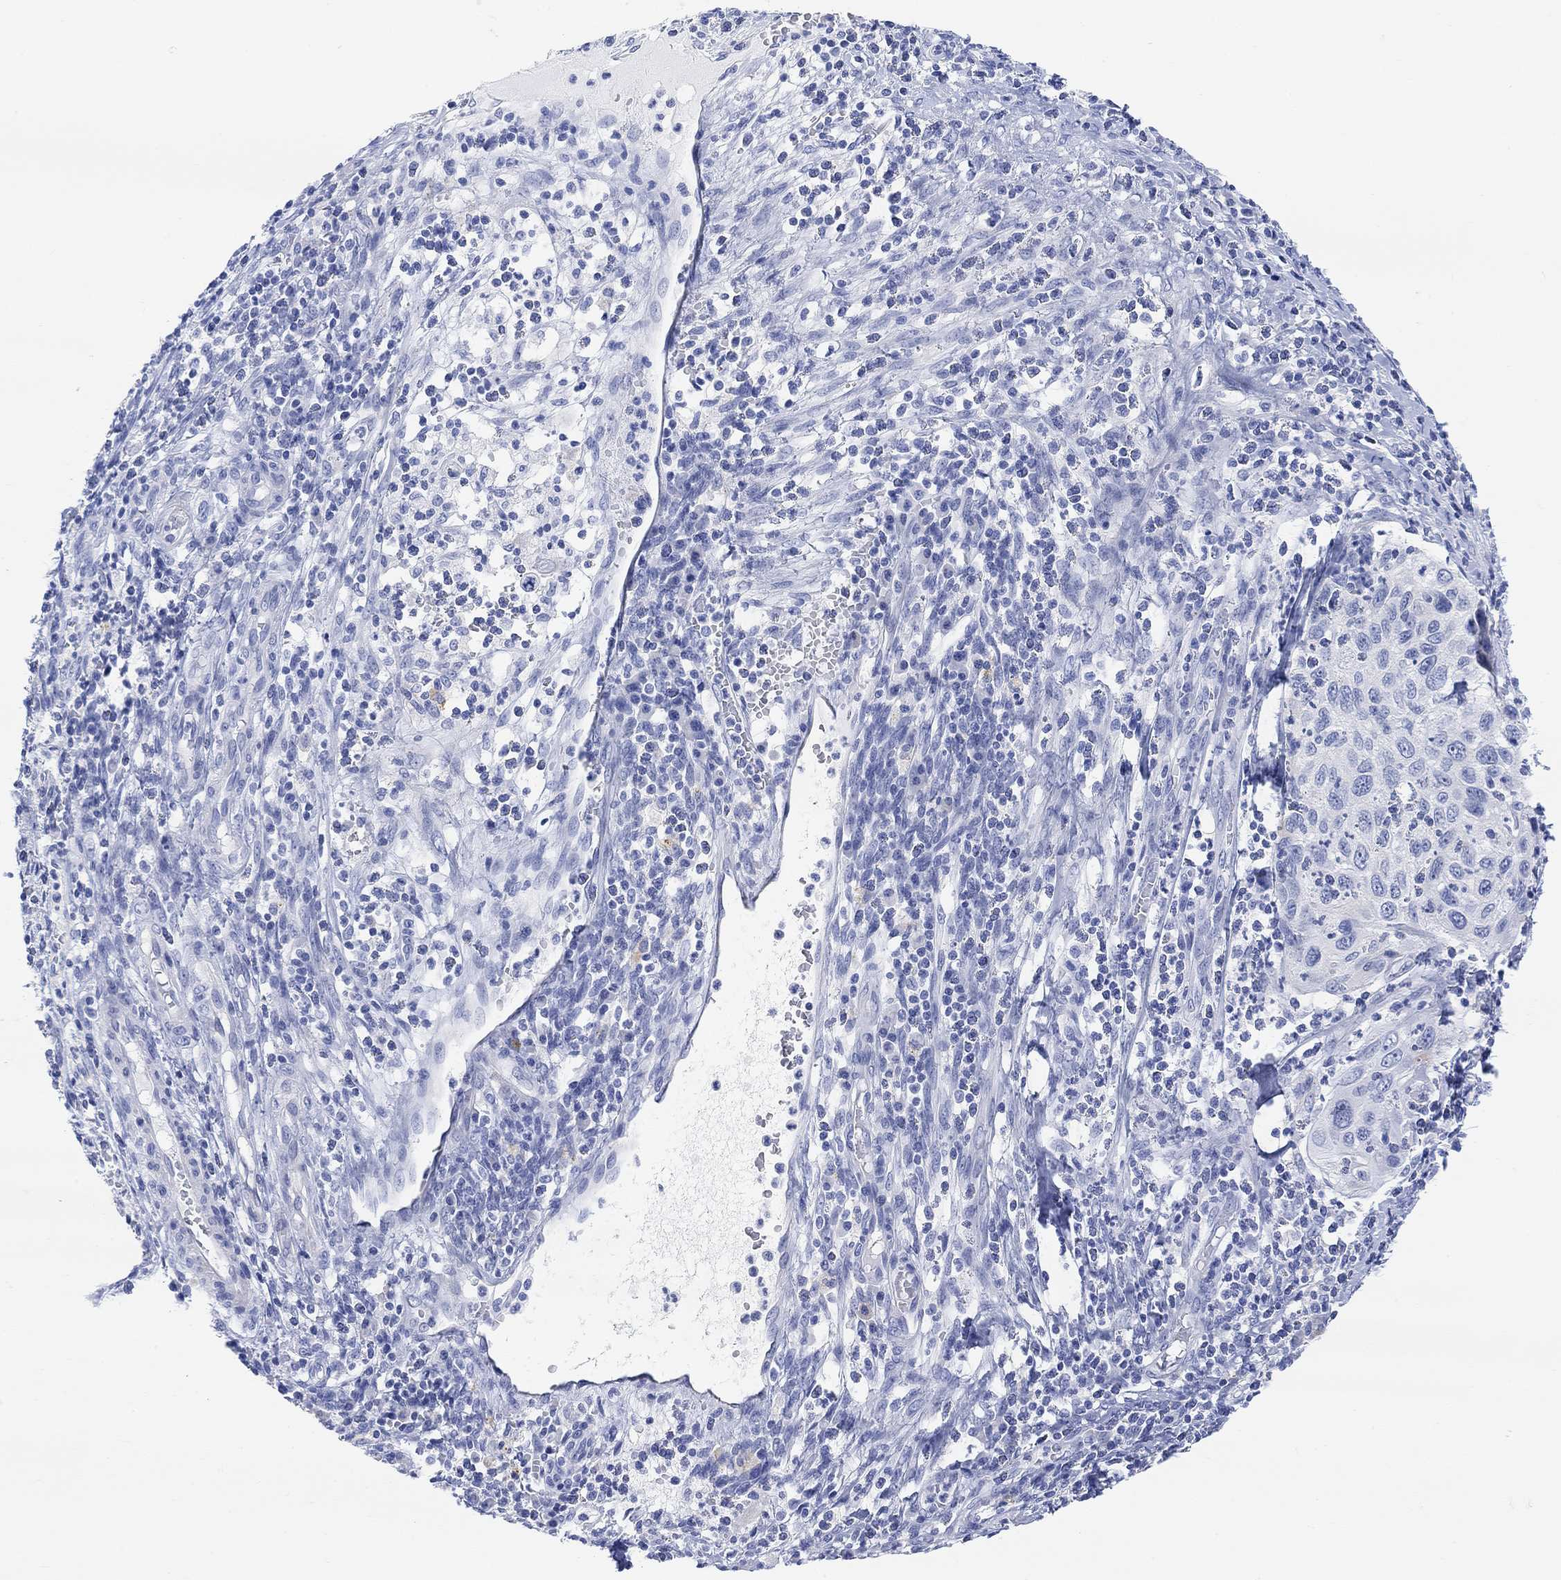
{"staining": {"intensity": "weak", "quantity": "<25%", "location": "cytoplasmic/membranous"}, "tissue": "cervical cancer", "cell_type": "Tumor cells", "image_type": "cancer", "snomed": [{"axis": "morphology", "description": "Squamous cell carcinoma, NOS"}, {"axis": "topography", "description": "Cervix"}], "caption": "IHC photomicrograph of neoplastic tissue: cervical cancer stained with DAB exhibits no significant protein staining in tumor cells.", "gene": "XIRP2", "patient": {"sex": "female", "age": 70}}